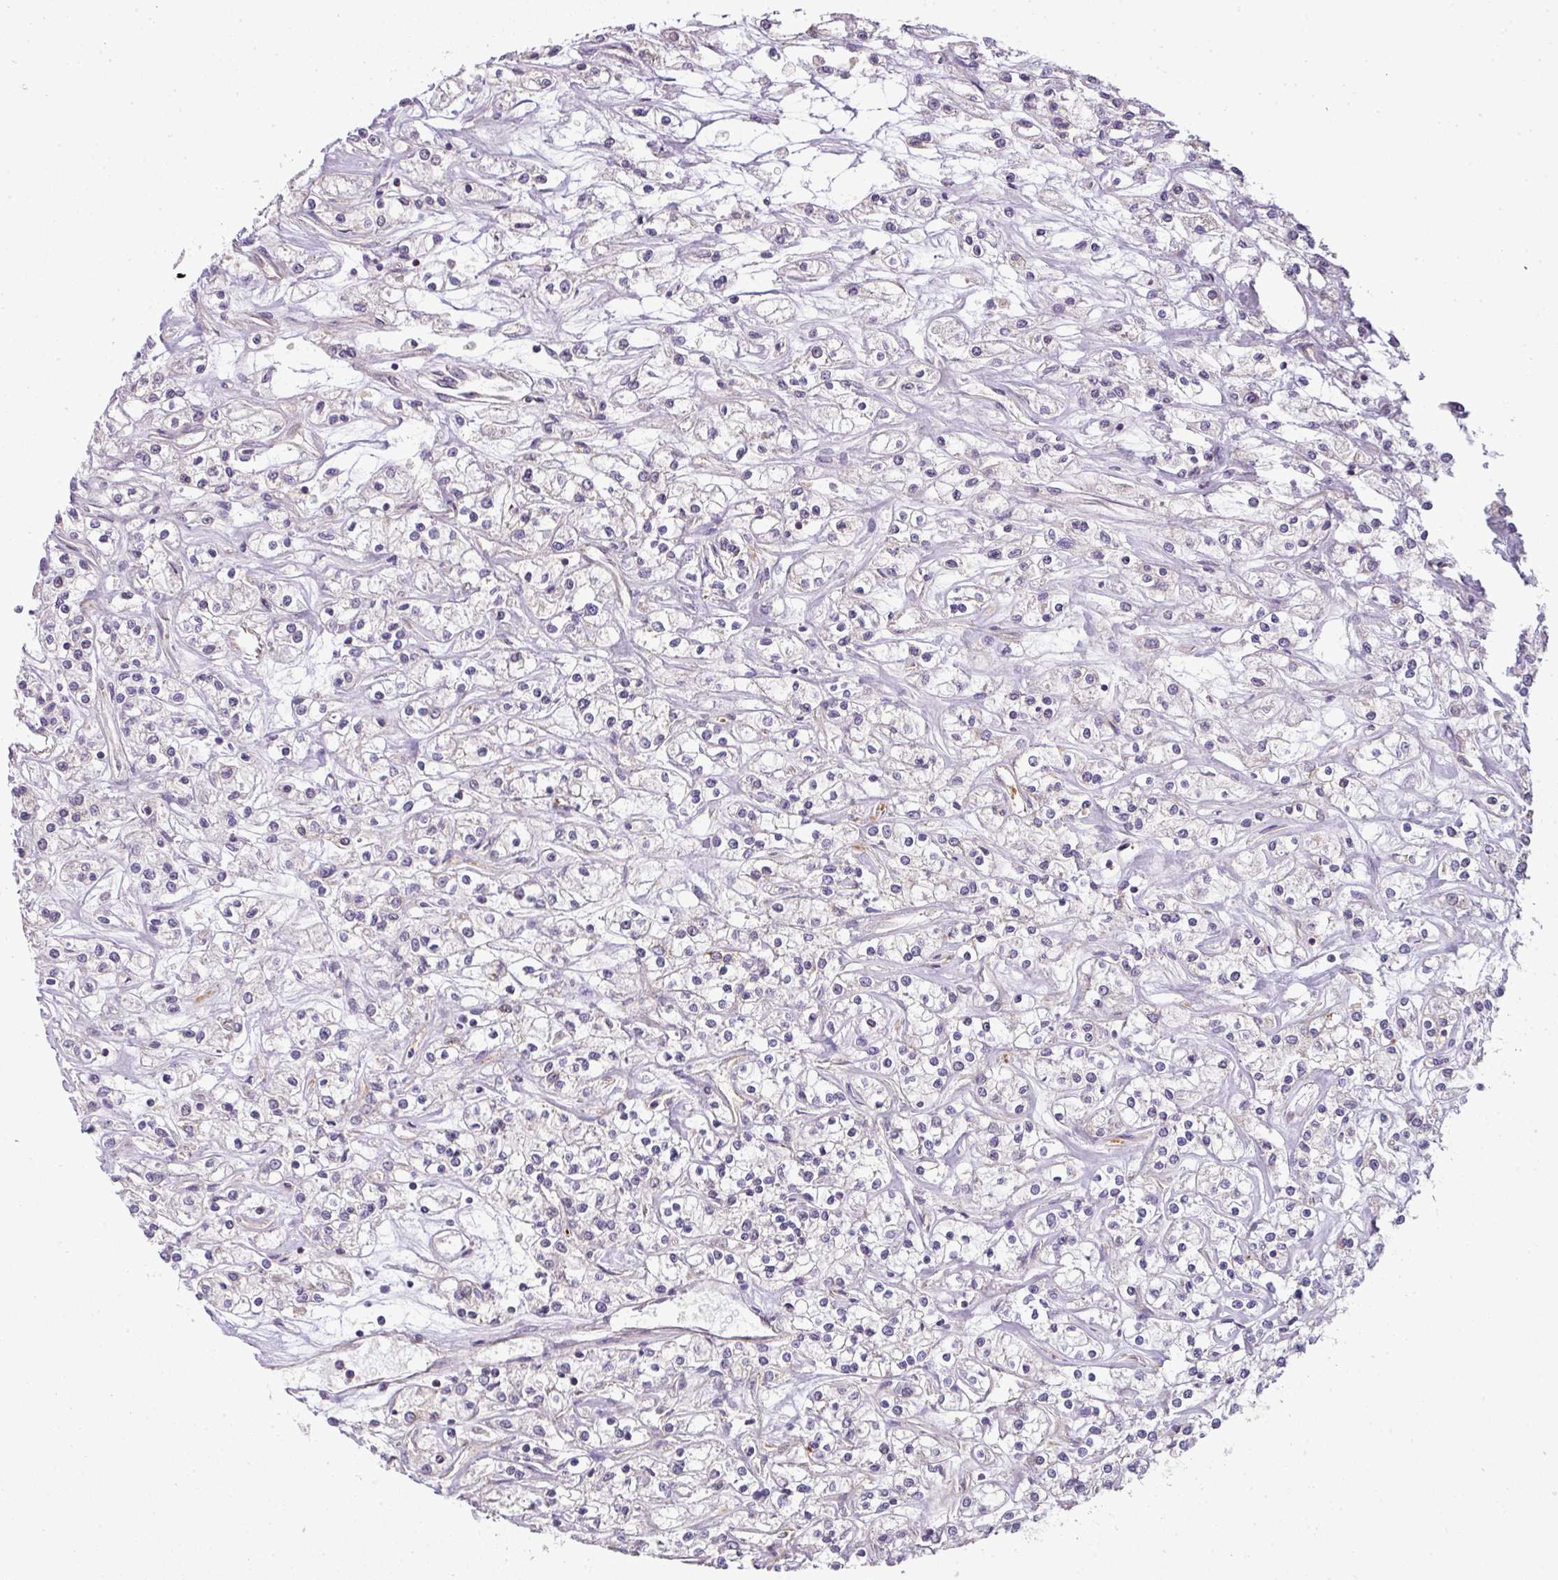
{"staining": {"intensity": "negative", "quantity": "none", "location": "none"}, "tissue": "renal cancer", "cell_type": "Tumor cells", "image_type": "cancer", "snomed": [{"axis": "morphology", "description": "Adenocarcinoma, NOS"}, {"axis": "topography", "description": "Kidney"}], "caption": "Immunohistochemistry (IHC) of human renal adenocarcinoma exhibits no positivity in tumor cells.", "gene": "TCL1B", "patient": {"sex": "female", "age": 59}}